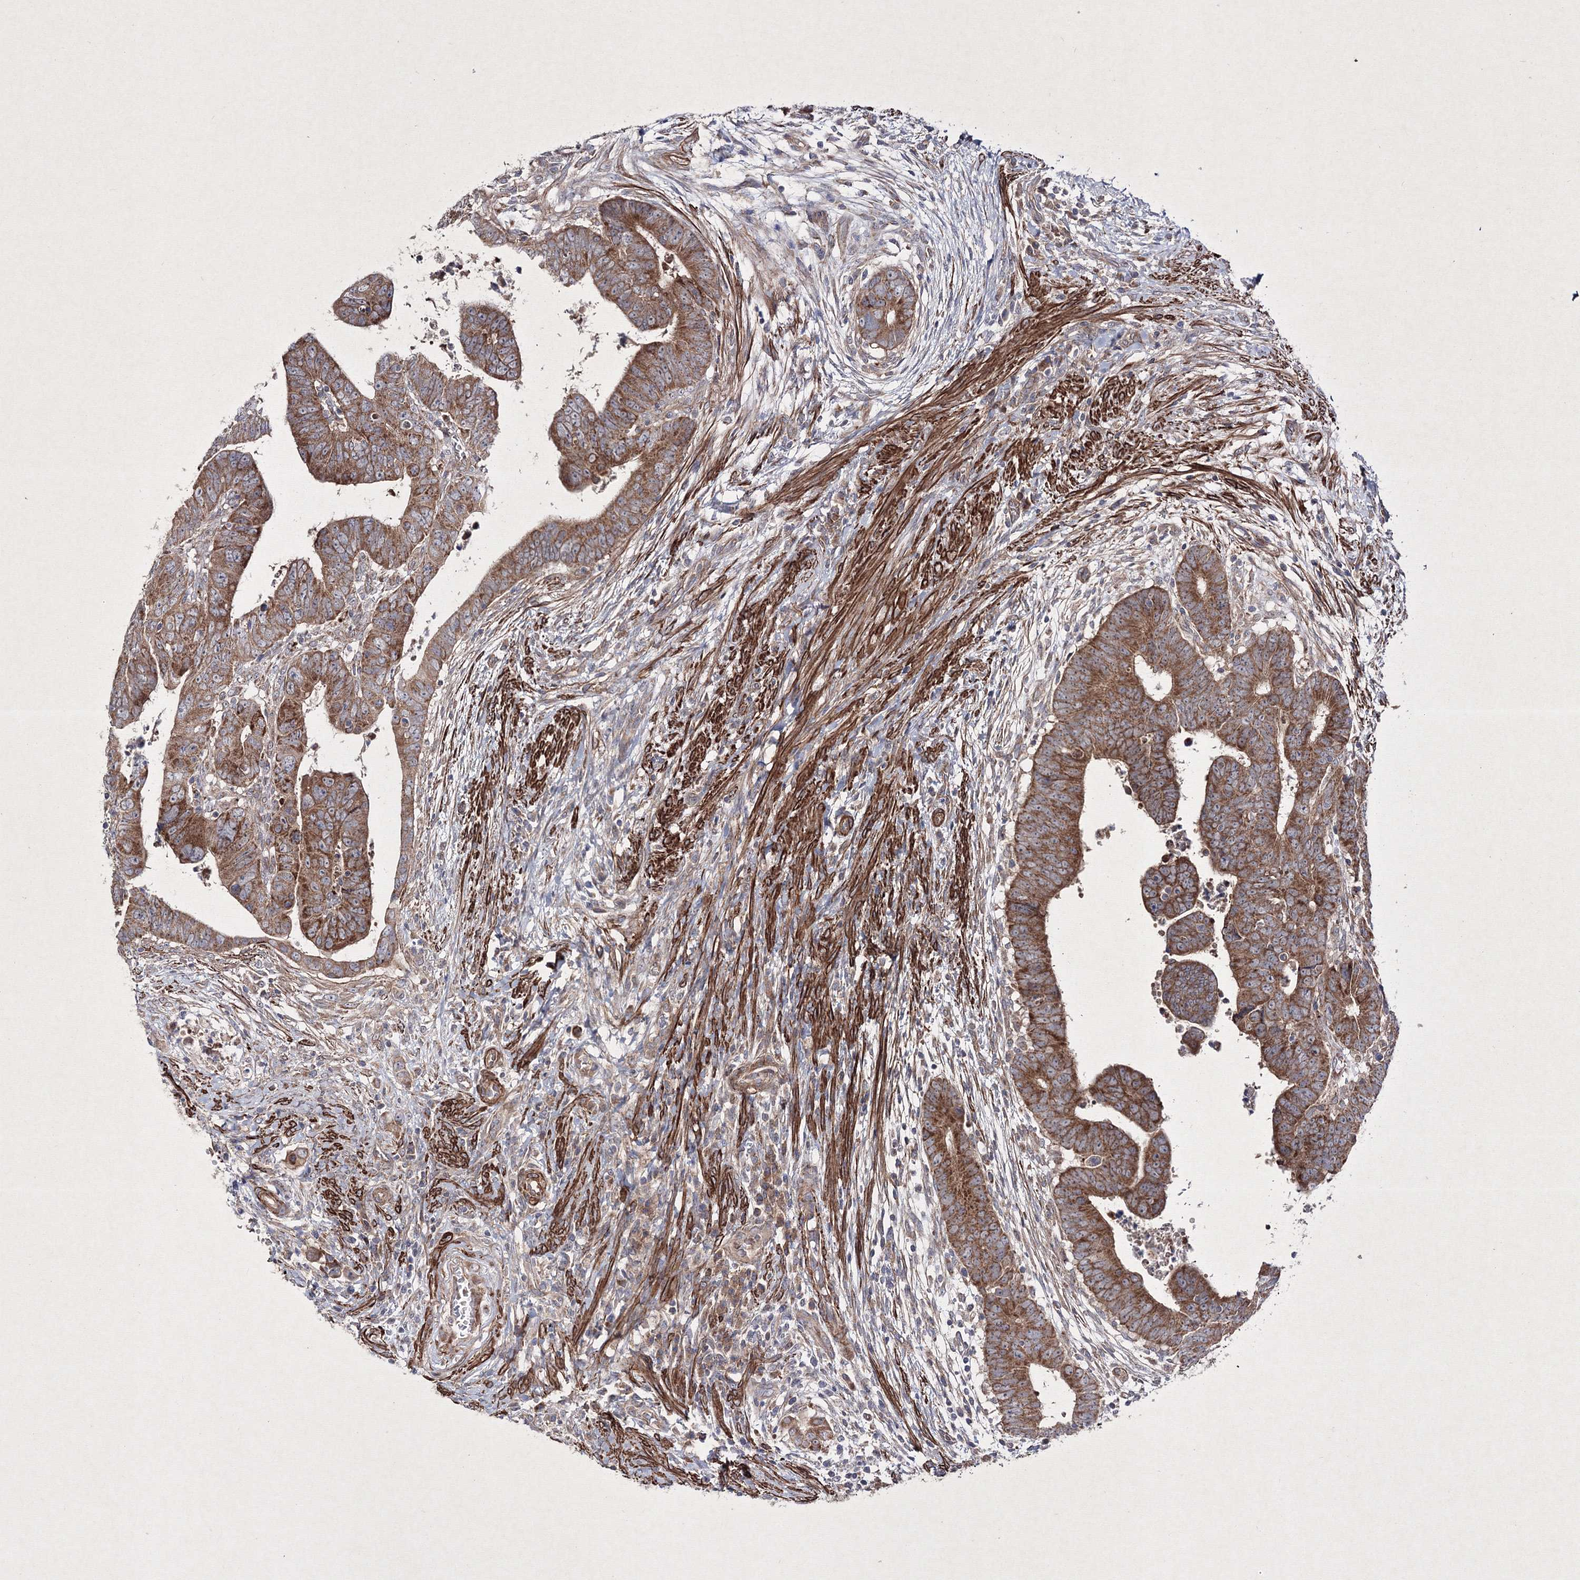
{"staining": {"intensity": "strong", "quantity": ">75%", "location": "cytoplasmic/membranous"}, "tissue": "colorectal cancer", "cell_type": "Tumor cells", "image_type": "cancer", "snomed": [{"axis": "morphology", "description": "Normal tissue, NOS"}, {"axis": "morphology", "description": "Adenocarcinoma, NOS"}, {"axis": "topography", "description": "Rectum"}], "caption": "The micrograph shows staining of adenocarcinoma (colorectal), revealing strong cytoplasmic/membranous protein staining (brown color) within tumor cells. (brown staining indicates protein expression, while blue staining denotes nuclei).", "gene": "GFM1", "patient": {"sex": "female", "age": 65}}